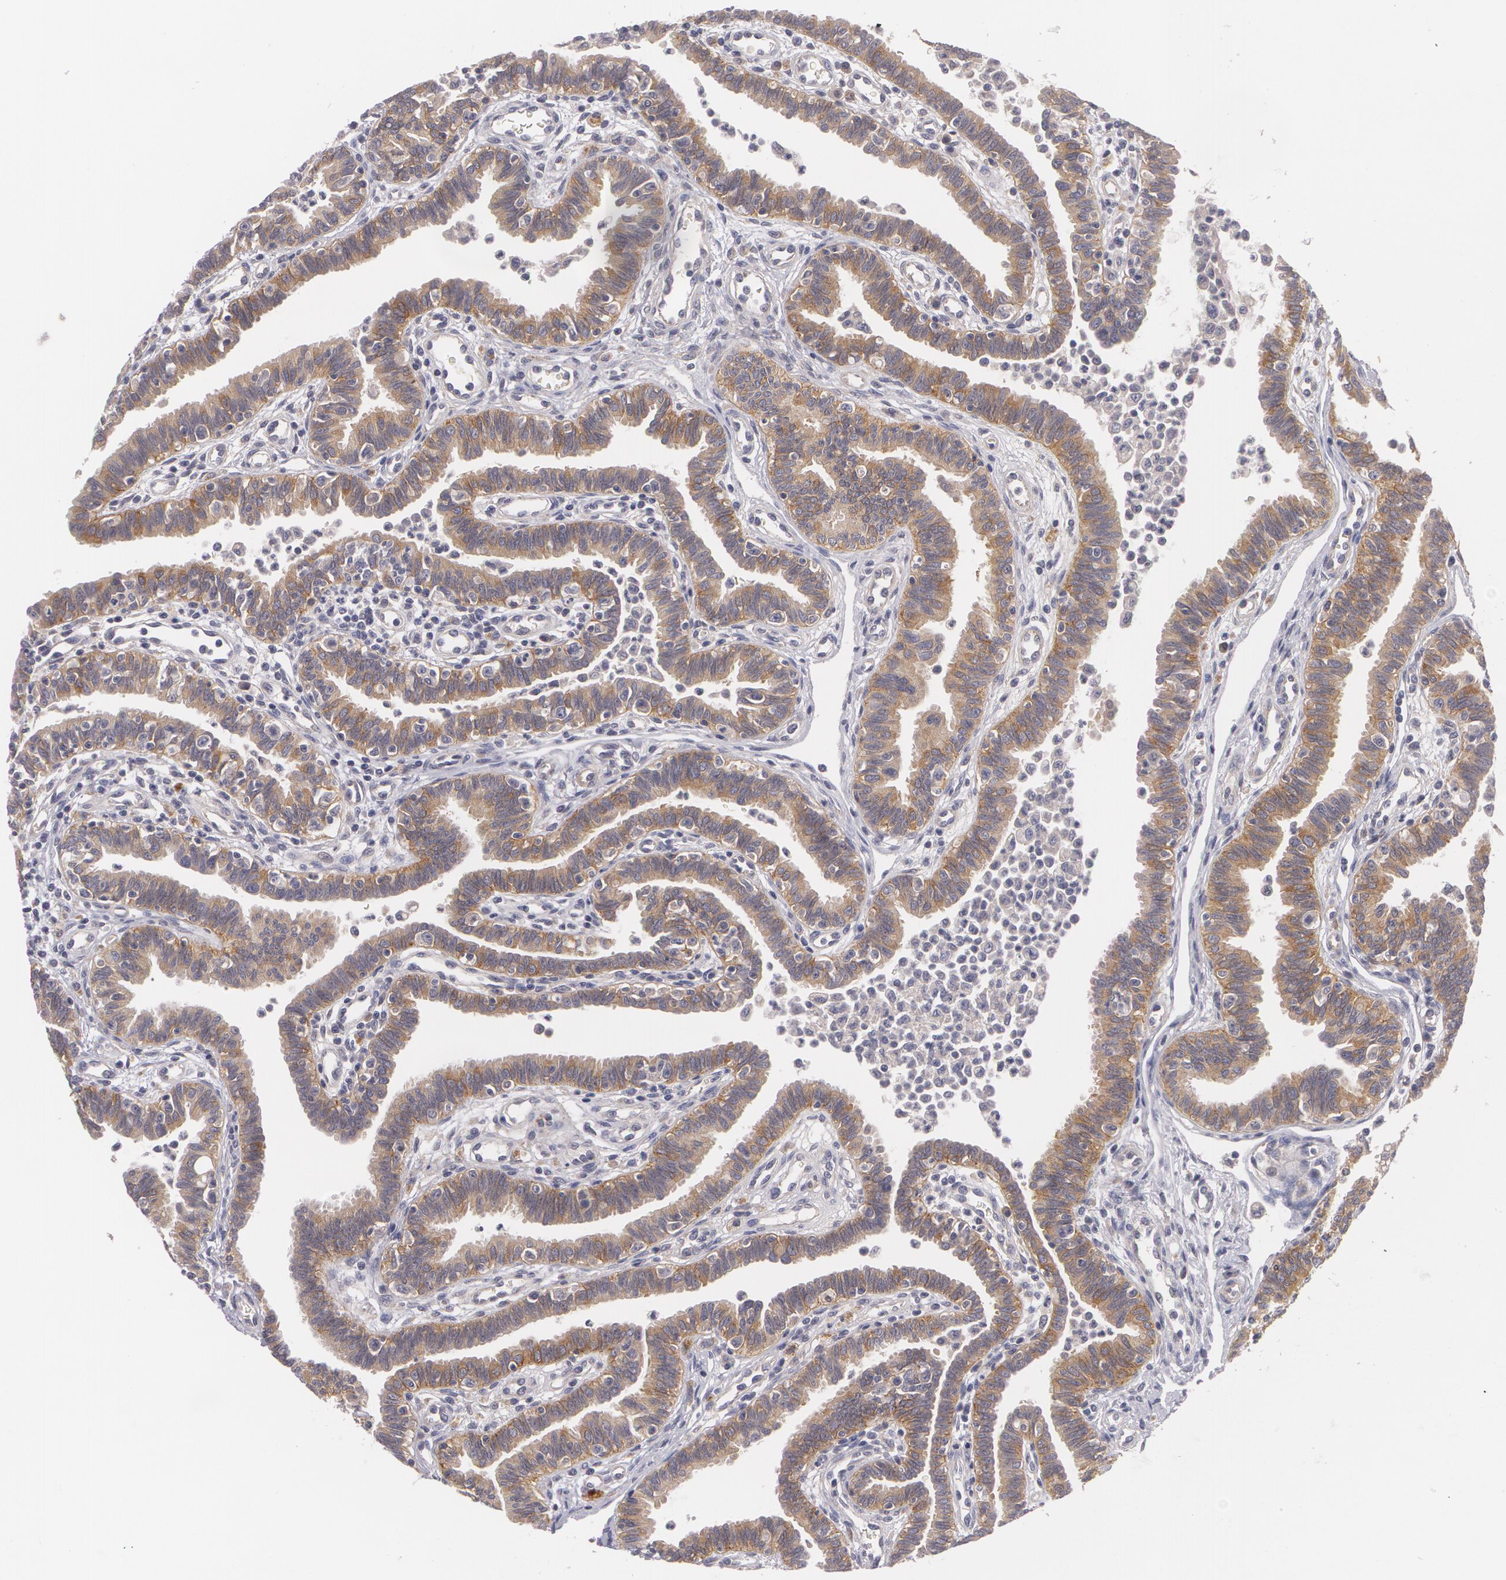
{"staining": {"intensity": "moderate", "quantity": ">75%", "location": "cytoplasmic/membranous"}, "tissue": "fallopian tube", "cell_type": "Glandular cells", "image_type": "normal", "snomed": [{"axis": "morphology", "description": "Normal tissue, NOS"}, {"axis": "topography", "description": "Fallopian tube"}], "caption": "Immunohistochemical staining of normal human fallopian tube exhibits moderate cytoplasmic/membranous protein expression in approximately >75% of glandular cells.", "gene": "CASK", "patient": {"sex": "female", "age": 36}}